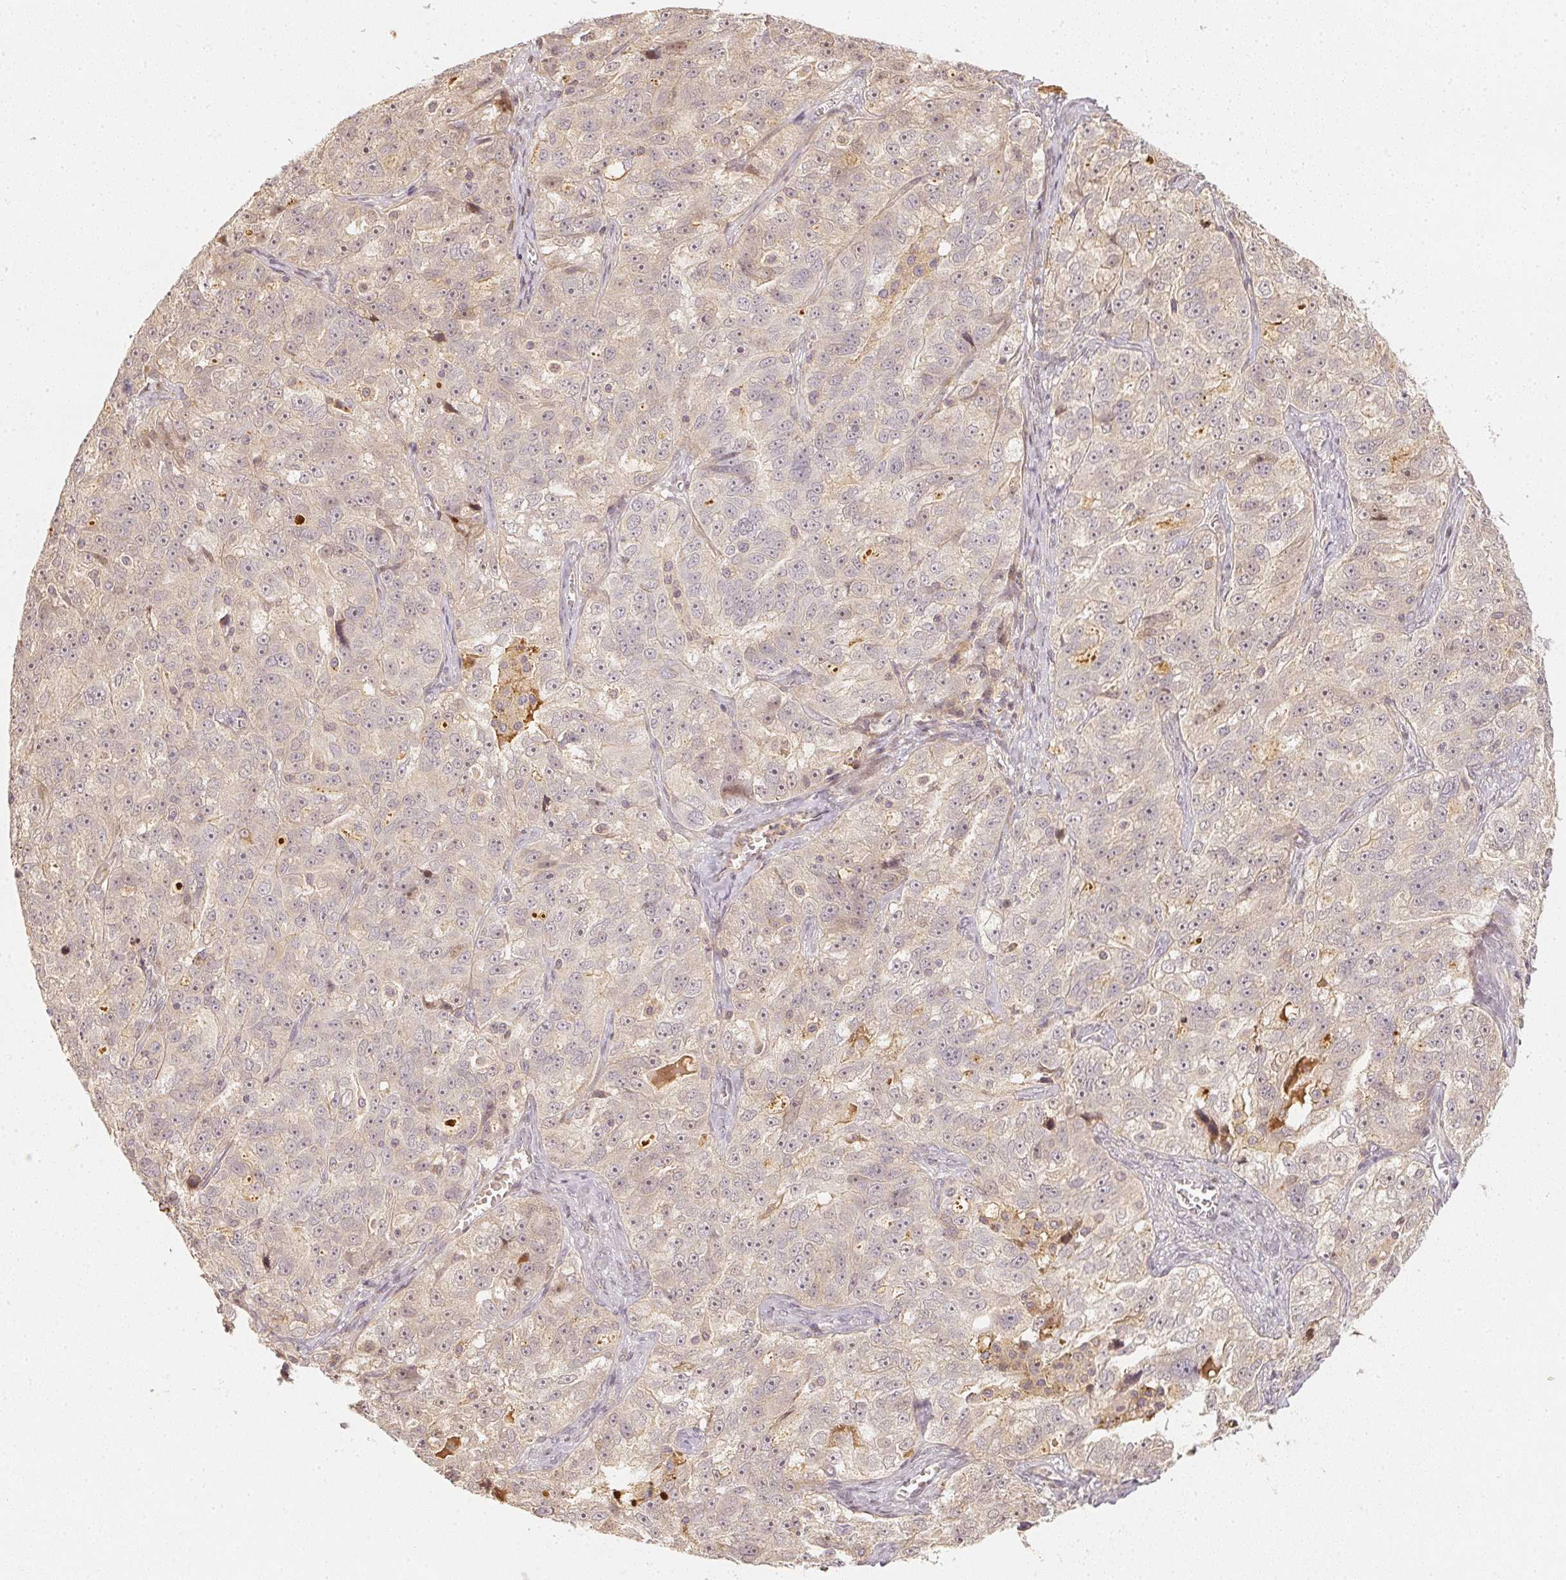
{"staining": {"intensity": "negative", "quantity": "none", "location": "none"}, "tissue": "ovarian cancer", "cell_type": "Tumor cells", "image_type": "cancer", "snomed": [{"axis": "morphology", "description": "Cystadenocarcinoma, serous, NOS"}, {"axis": "topography", "description": "Ovary"}], "caption": "Tumor cells show no significant protein positivity in ovarian cancer.", "gene": "SERPINE1", "patient": {"sex": "female", "age": 51}}